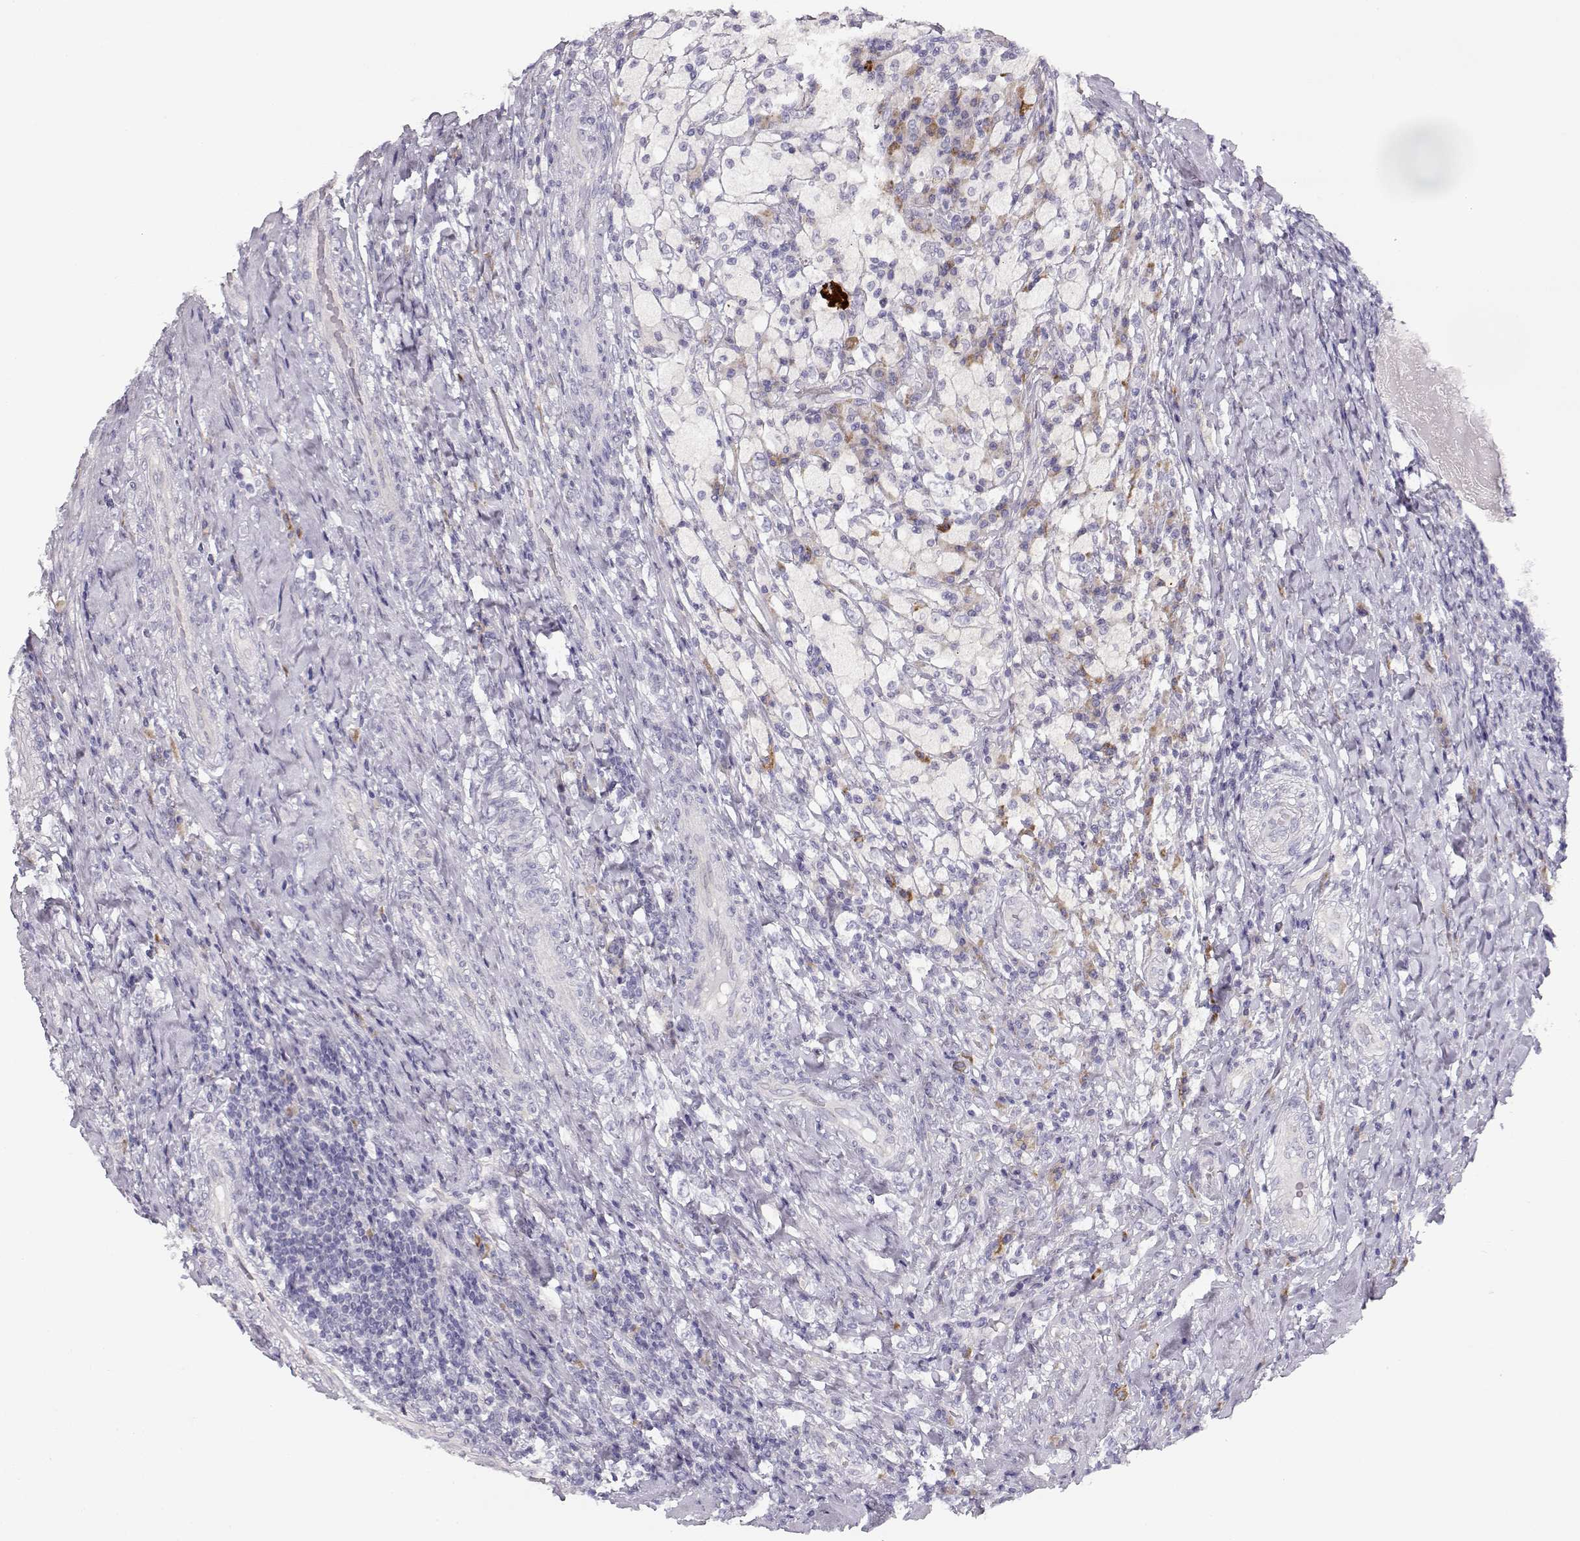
{"staining": {"intensity": "negative", "quantity": "none", "location": "none"}, "tissue": "testis cancer", "cell_type": "Tumor cells", "image_type": "cancer", "snomed": [{"axis": "morphology", "description": "Necrosis, NOS"}, {"axis": "morphology", "description": "Carcinoma, Embryonal, NOS"}, {"axis": "topography", "description": "Testis"}], "caption": "DAB immunohistochemical staining of testis cancer displays no significant expression in tumor cells. (IHC, brightfield microscopy, high magnification).", "gene": "TTC26", "patient": {"sex": "male", "age": 19}}